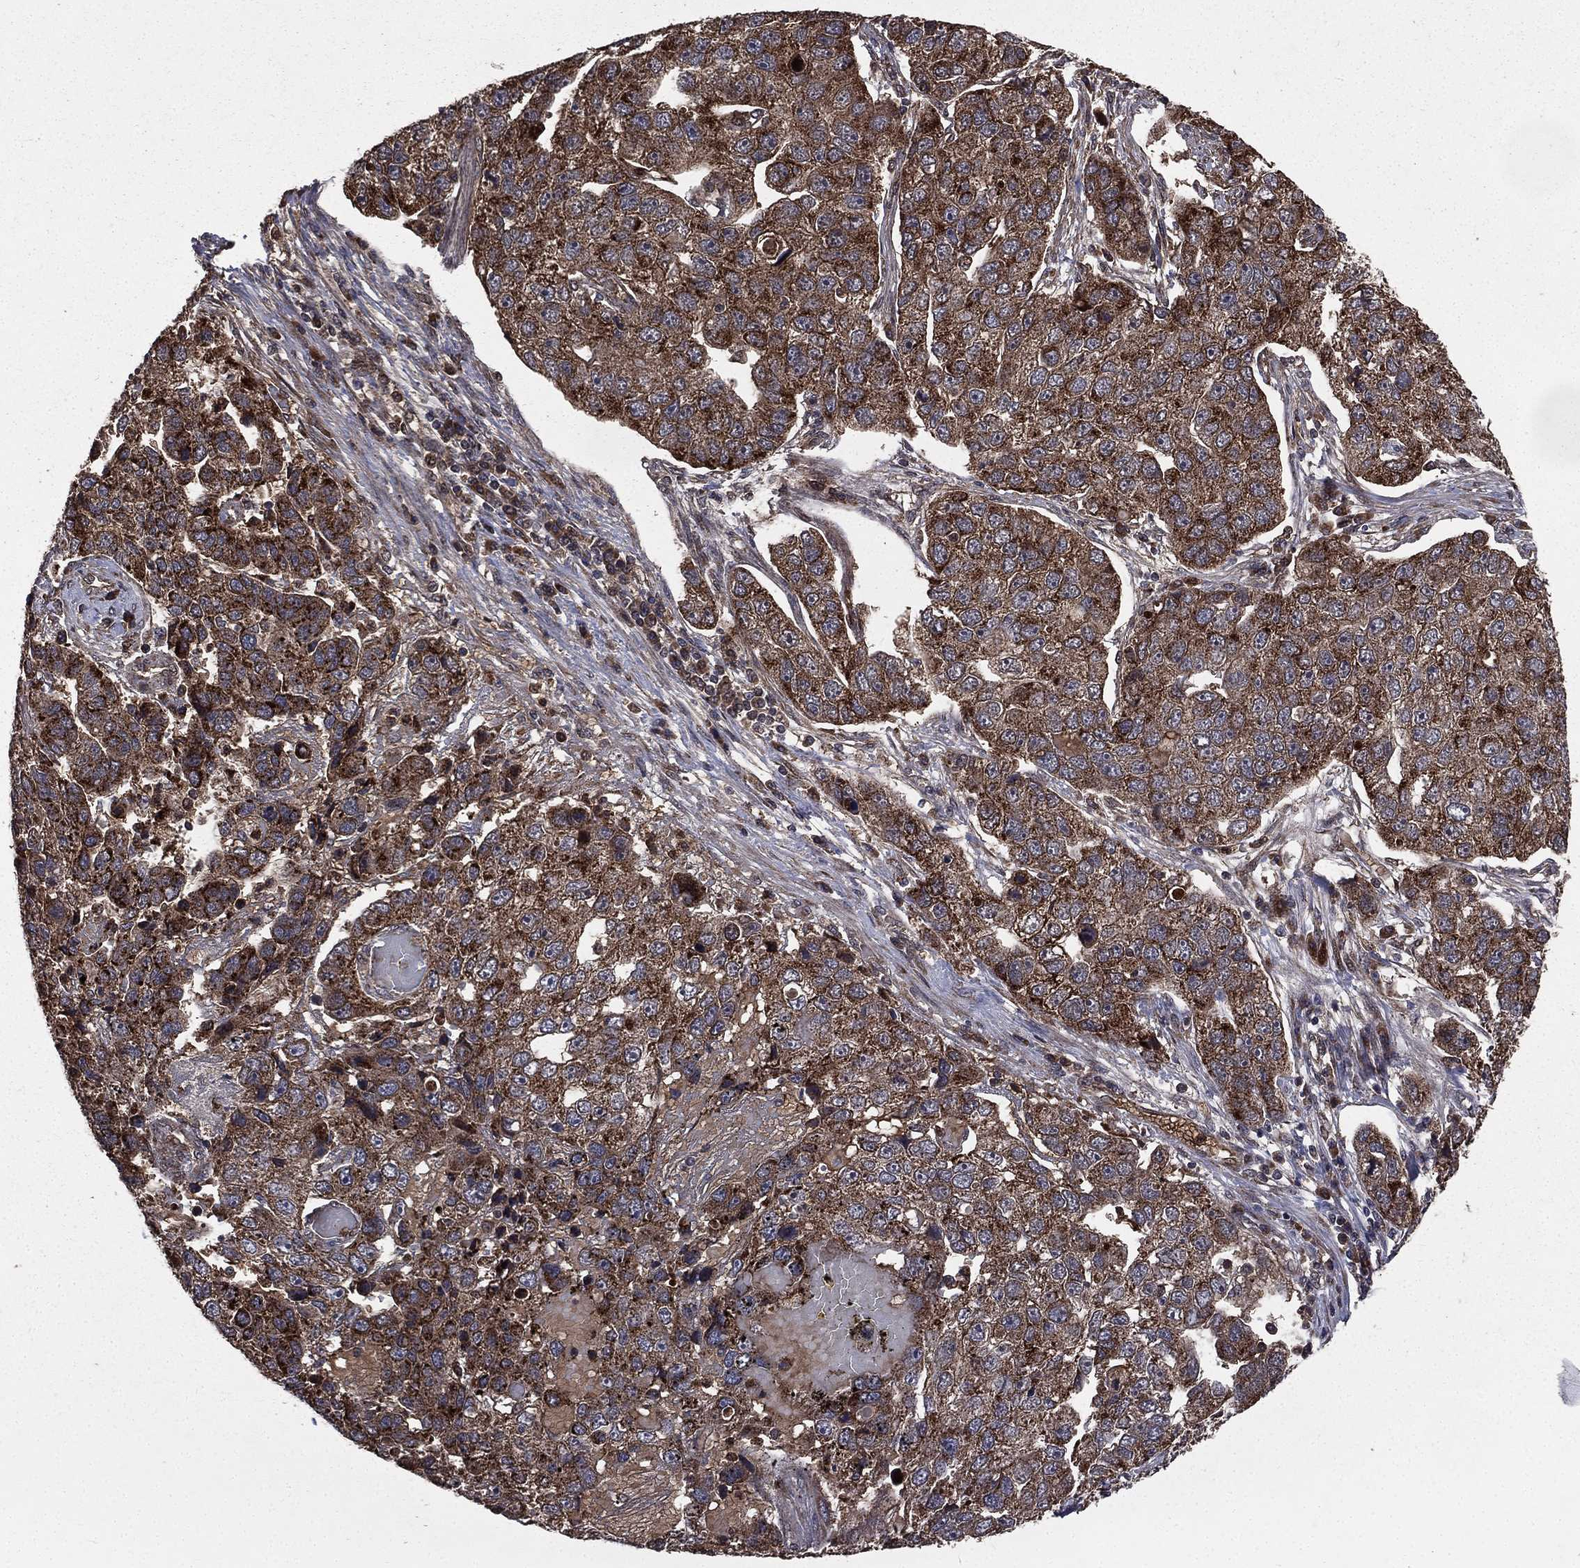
{"staining": {"intensity": "moderate", "quantity": ">75%", "location": "cytoplasmic/membranous"}, "tissue": "pancreatic cancer", "cell_type": "Tumor cells", "image_type": "cancer", "snomed": [{"axis": "morphology", "description": "Adenocarcinoma, NOS"}, {"axis": "topography", "description": "Pancreas"}], "caption": "The micrograph reveals a brown stain indicating the presence of a protein in the cytoplasmic/membranous of tumor cells in pancreatic adenocarcinoma.", "gene": "LENG8", "patient": {"sex": "female", "age": 61}}